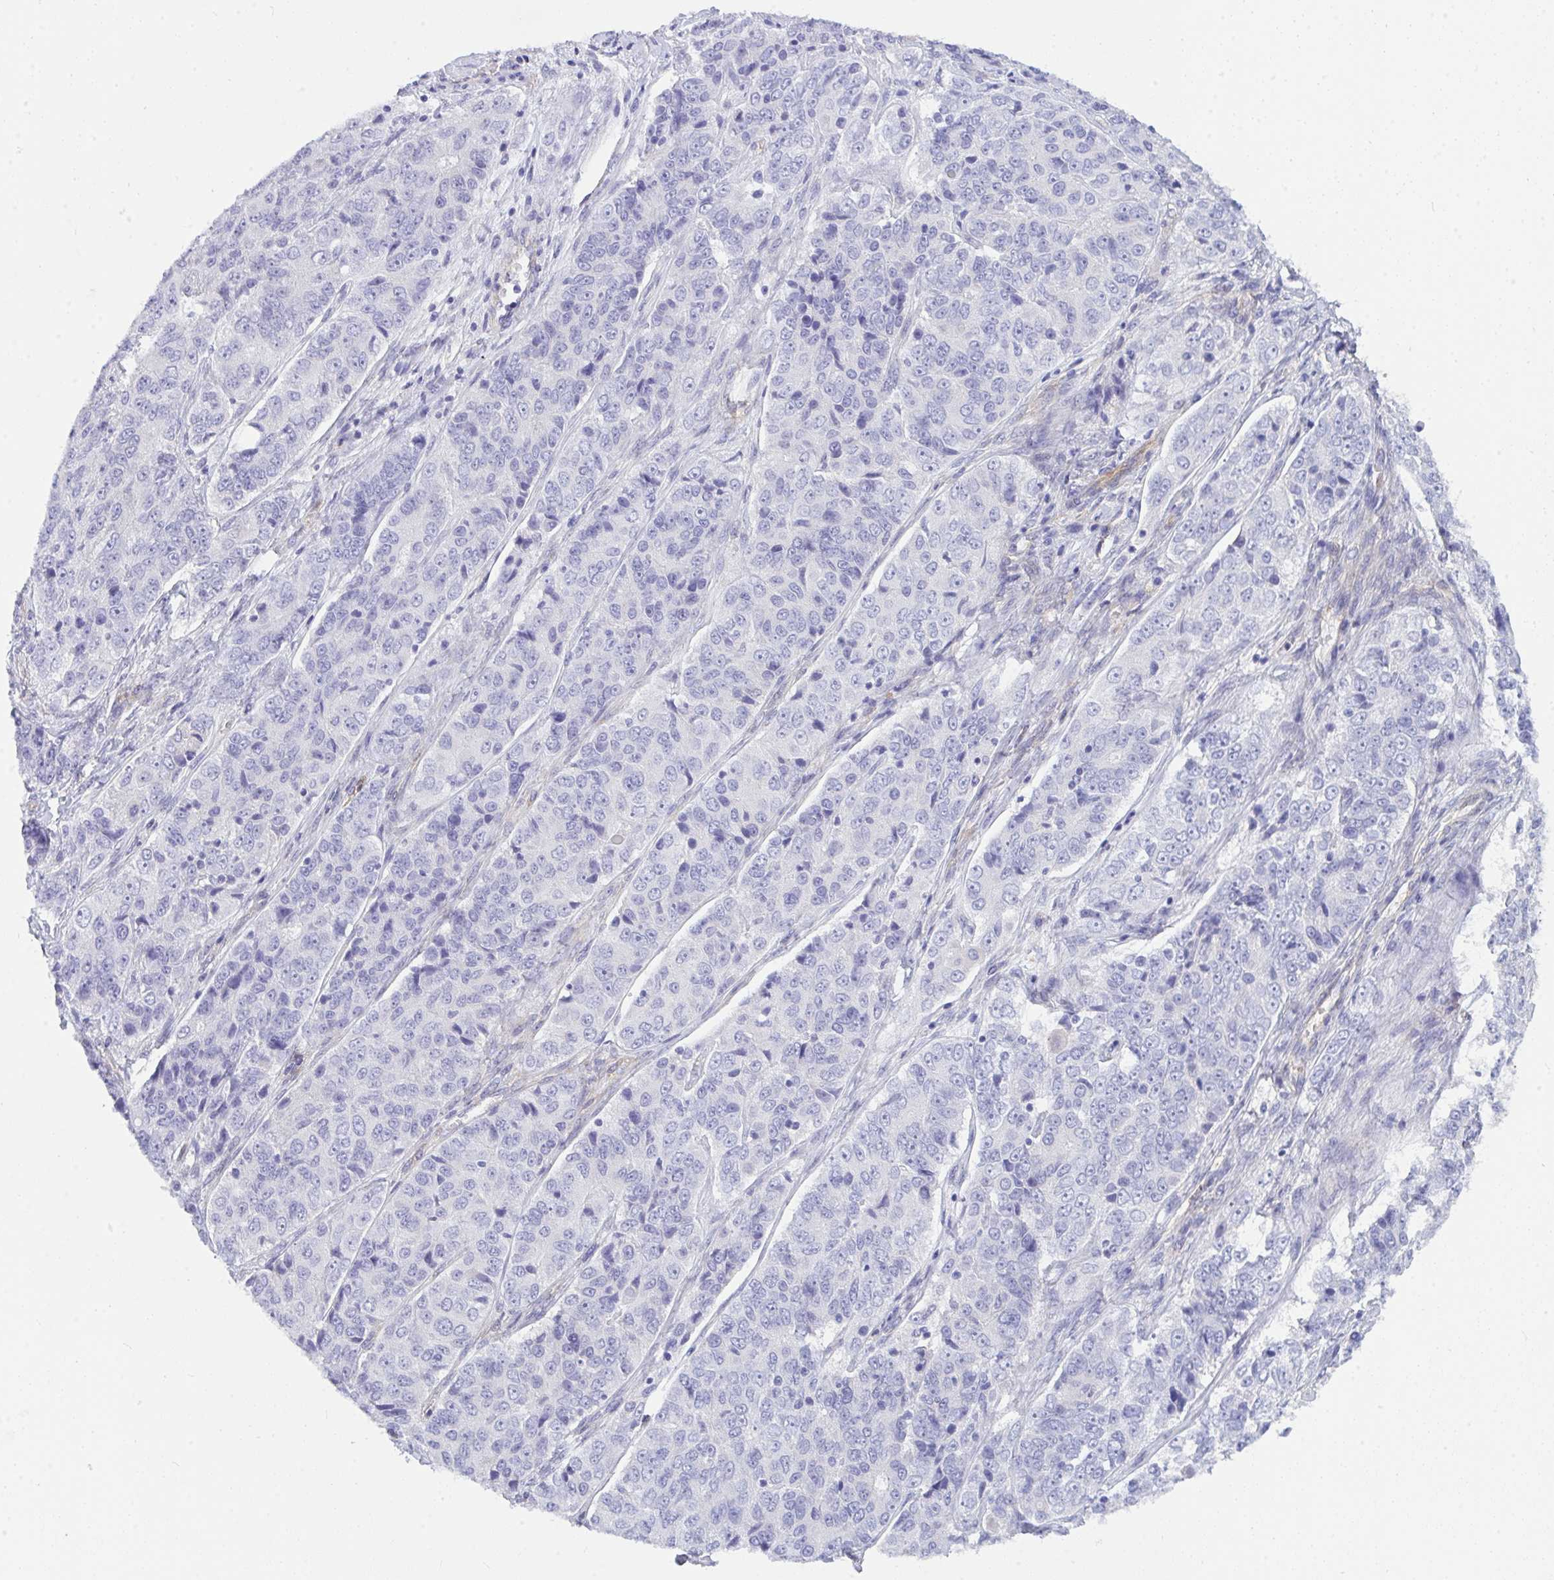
{"staining": {"intensity": "negative", "quantity": "none", "location": "none"}, "tissue": "ovarian cancer", "cell_type": "Tumor cells", "image_type": "cancer", "snomed": [{"axis": "morphology", "description": "Carcinoma, endometroid"}, {"axis": "topography", "description": "Ovary"}], "caption": "Tumor cells show no significant protein expression in ovarian cancer. (DAB (3,3'-diaminobenzidine) immunohistochemistry (IHC) with hematoxylin counter stain).", "gene": "GAB1", "patient": {"sex": "female", "age": 51}}